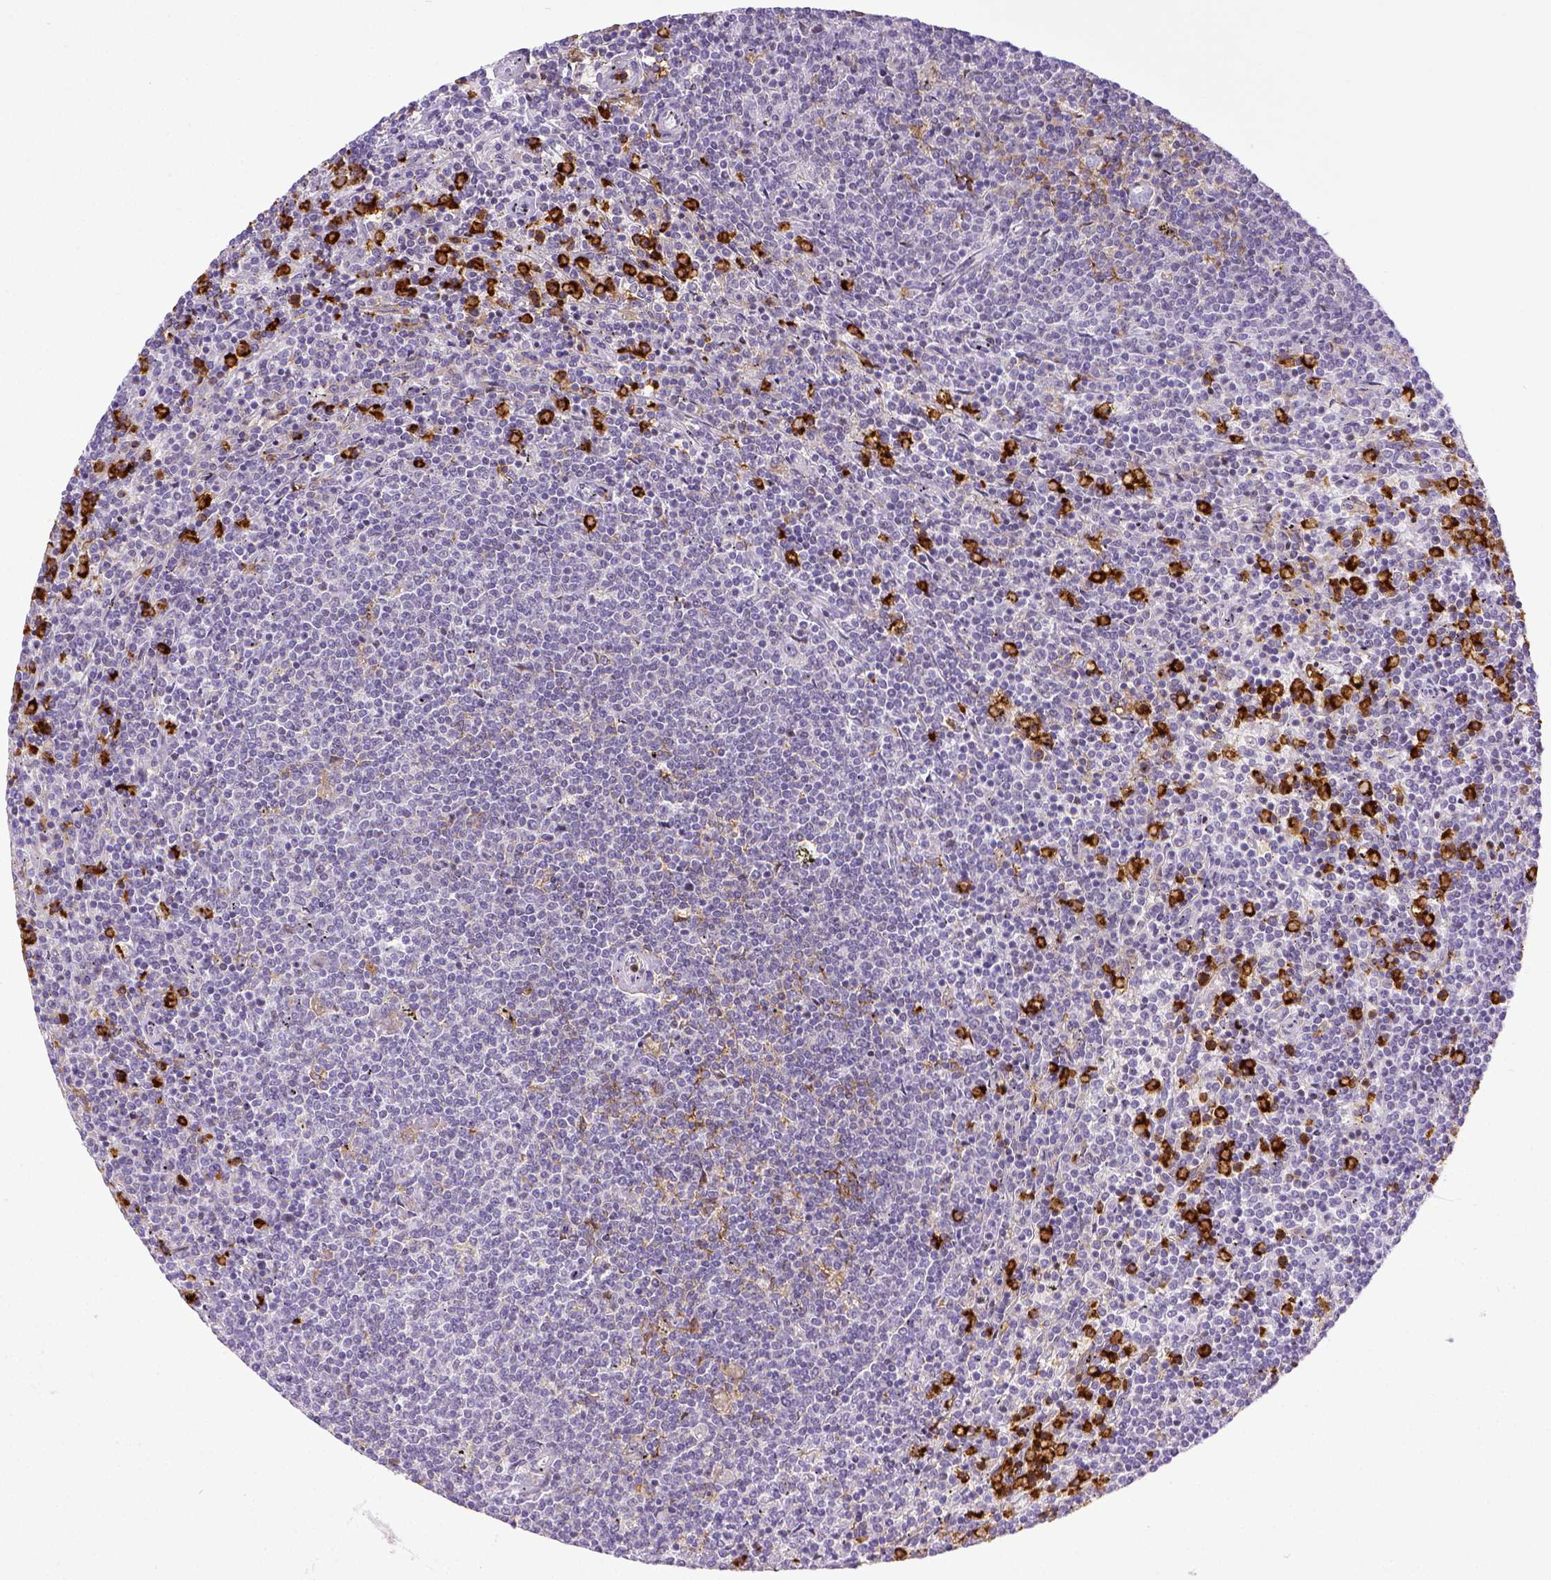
{"staining": {"intensity": "negative", "quantity": "none", "location": "none"}, "tissue": "lymphoma", "cell_type": "Tumor cells", "image_type": "cancer", "snomed": [{"axis": "morphology", "description": "Malignant lymphoma, non-Hodgkin's type, Low grade"}, {"axis": "topography", "description": "Spleen"}], "caption": "There is no significant expression in tumor cells of low-grade malignant lymphoma, non-Hodgkin's type. Brightfield microscopy of immunohistochemistry stained with DAB (brown) and hematoxylin (blue), captured at high magnification.", "gene": "ITGAM", "patient": {"sex": "female", "age": 50}}